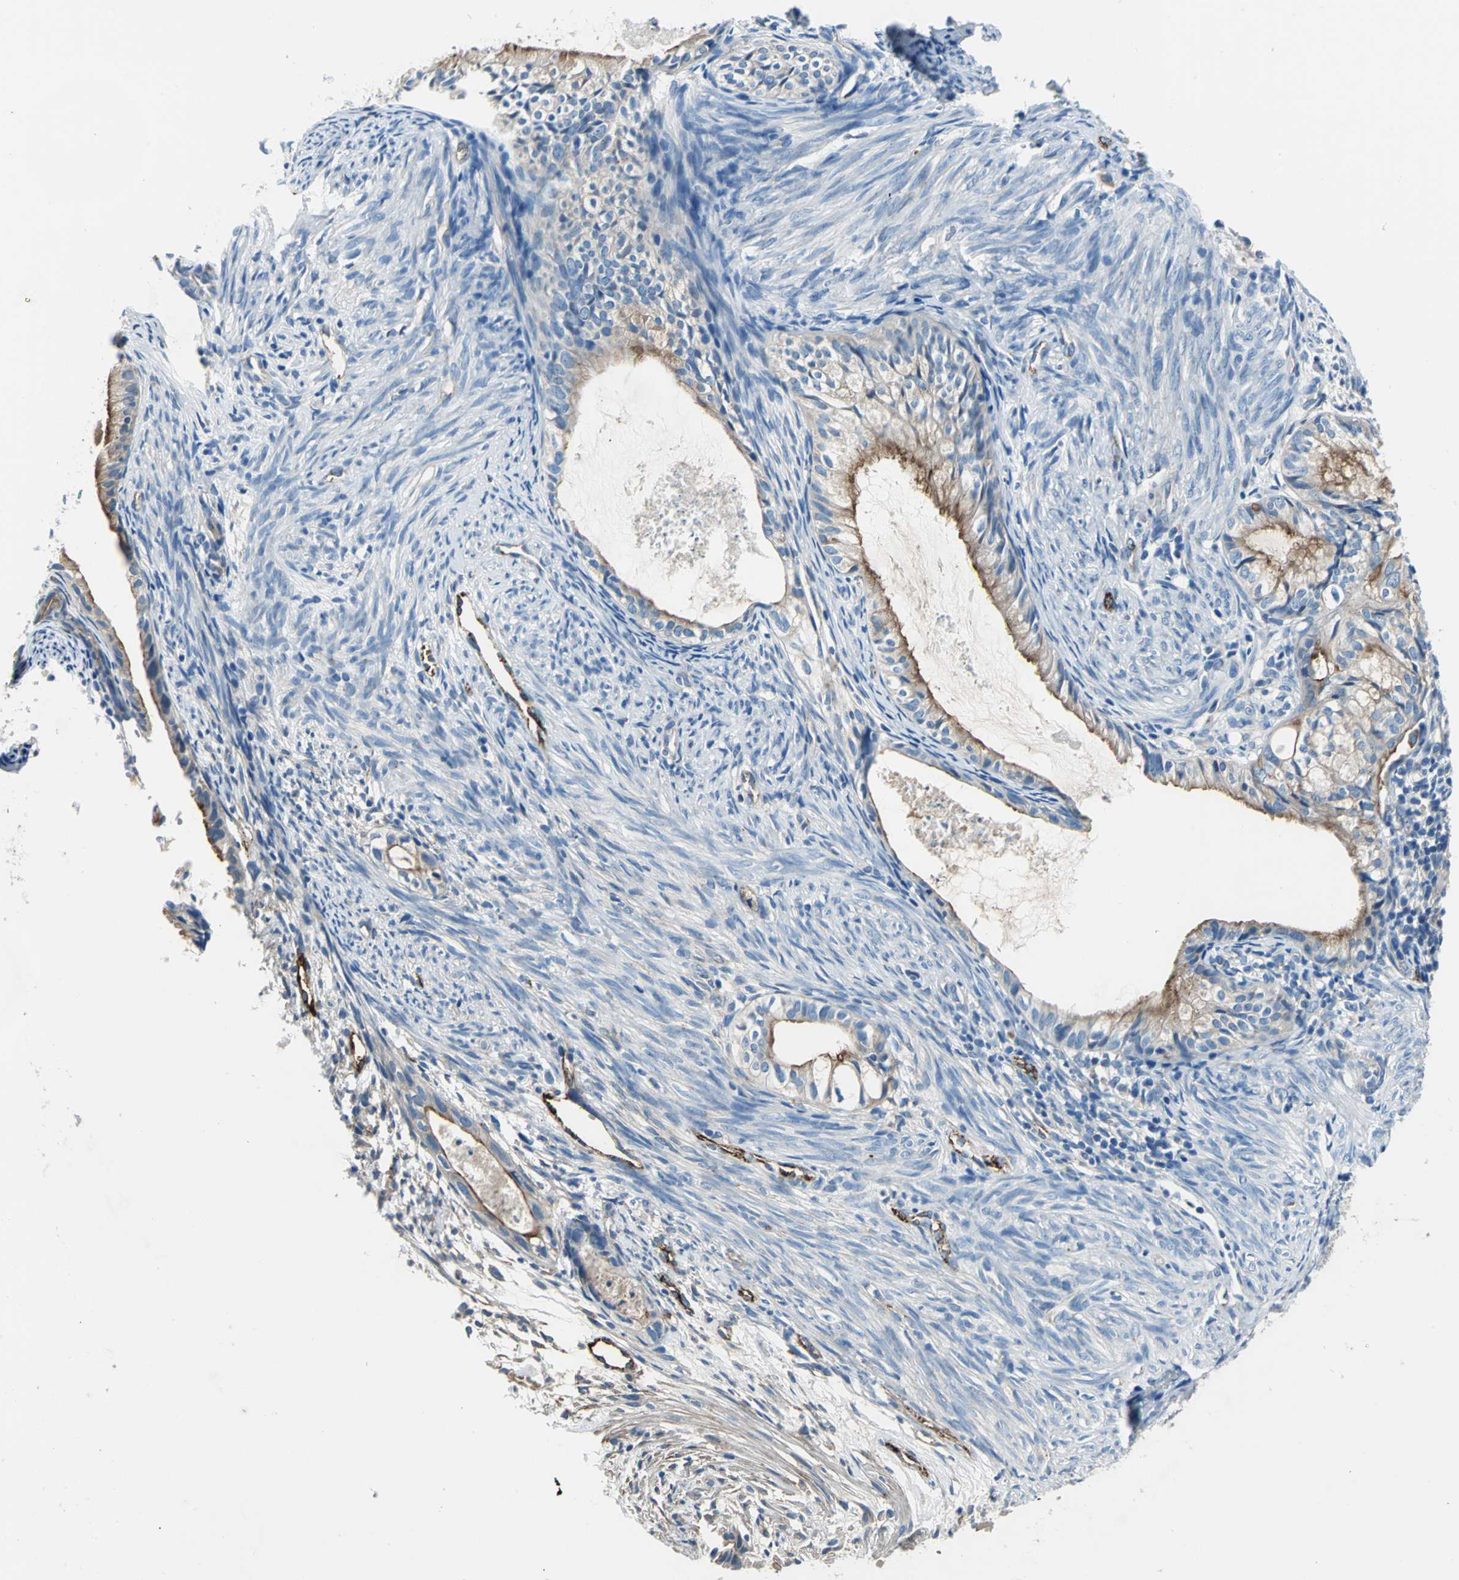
{"staining": {"intensity": "strong", "quantity": ">75%", "location": "cytoplasmic/membranous"}, "tissue": "cervical cancer", "cell_type": "Tumor cells", "image_type": "cancer", "snomed": [{"axis": "morphology", "description": "Normal tissue, NOS"}, {"axis": "morphology", "description": "Adenocarcinoma, NOS"}, {"axis": "topography", "description": "Cervix"}, {"axis": "topography", "description": "Endometrium"}], "caption": "Tumor cells reveal strong cytoplasmic/membranous staining in about >75% of cells in cervical cancer.", "gene": "SELP", "patient": {"sex": "female", "age": 86}}